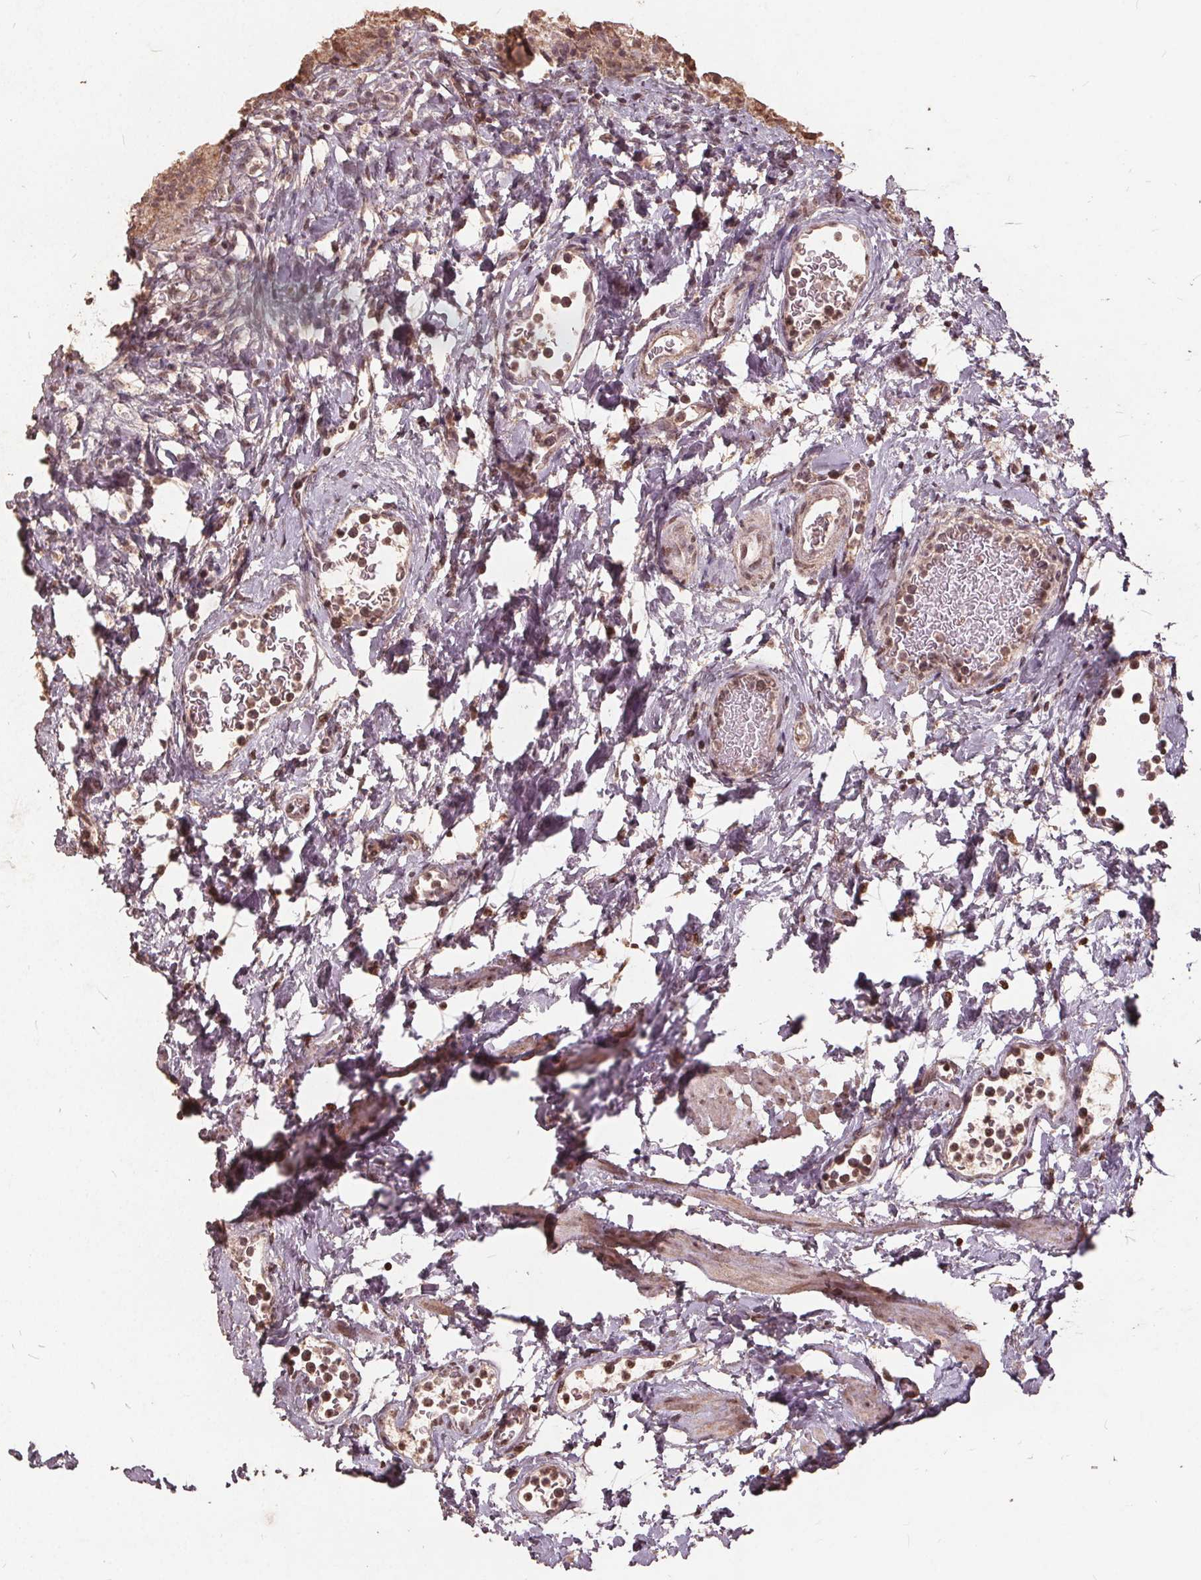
{"staining": {"intensity": "weak", "quantity": ">75%", "location": "cytoplasmic/membranous,nuclear"}, "tissue": "urinary bladder", "cell_type": "Urothelial cells", "image_type": "normal", "snomed": [{"axis": "morphology", "description": "Normal tissue, NOS"}, {"axis": "topography", "description": "Urinary bladder"}], "caption": "An immunohistochemistry histopathology image of unremarkable tissue is shown. Protein staining in brown labels weak cytoplasmic/membranous,nuclear positivity in urinary bladder within urothelial cells.", "gene": "DSG3", "patient": {"sex": "male", "age": 76}}